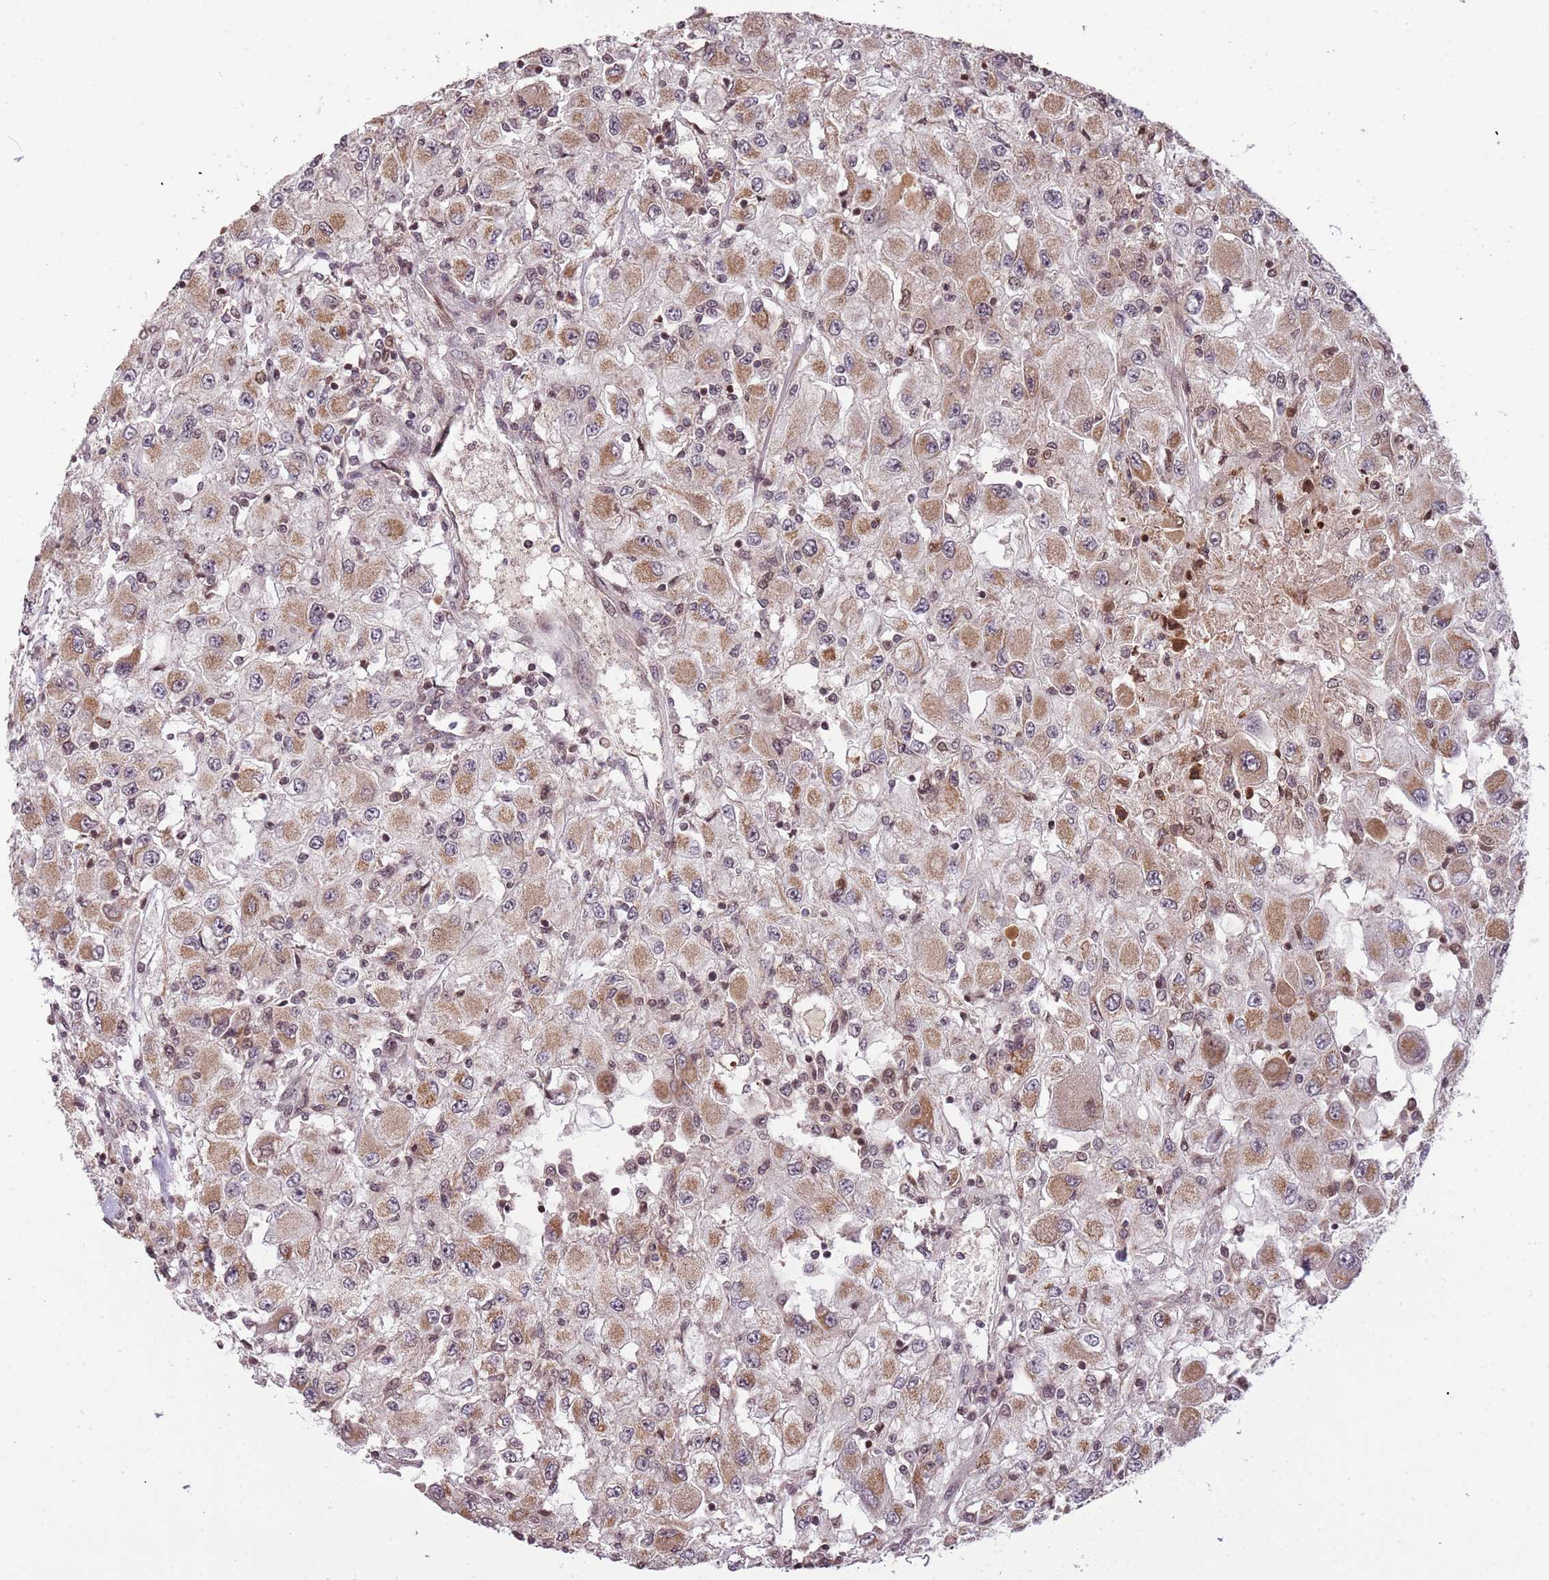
{"staining": {"intensity": "moderate", "quantity": ">75%", "location": "cytoplasmic/membranous"}, "tissue": "renal cancer", "cell_type": "Tumor cells", "image_type": "cancer", "snomed": [{"axis": "morphology", "description": "Adenocarcinoma, NOS"}, {"axis": "topography", "description": "Kidney"}], "caption": "Immunohistochemistry staining of renal cancer, which displays medium levels of moderate cytoplasmic/membranous positivity in approximately >75% of tumor cells indicating moderate cytoplasmic/membranous protein positivity. The staining was performed using DAB (3,3'-diaminobenzidine) (brown) for protein detection and nuclei were counterstained in hematoxylin (blue).", "gene": "SAMSN1", "patient": {"sex": "female", "age": 67}}